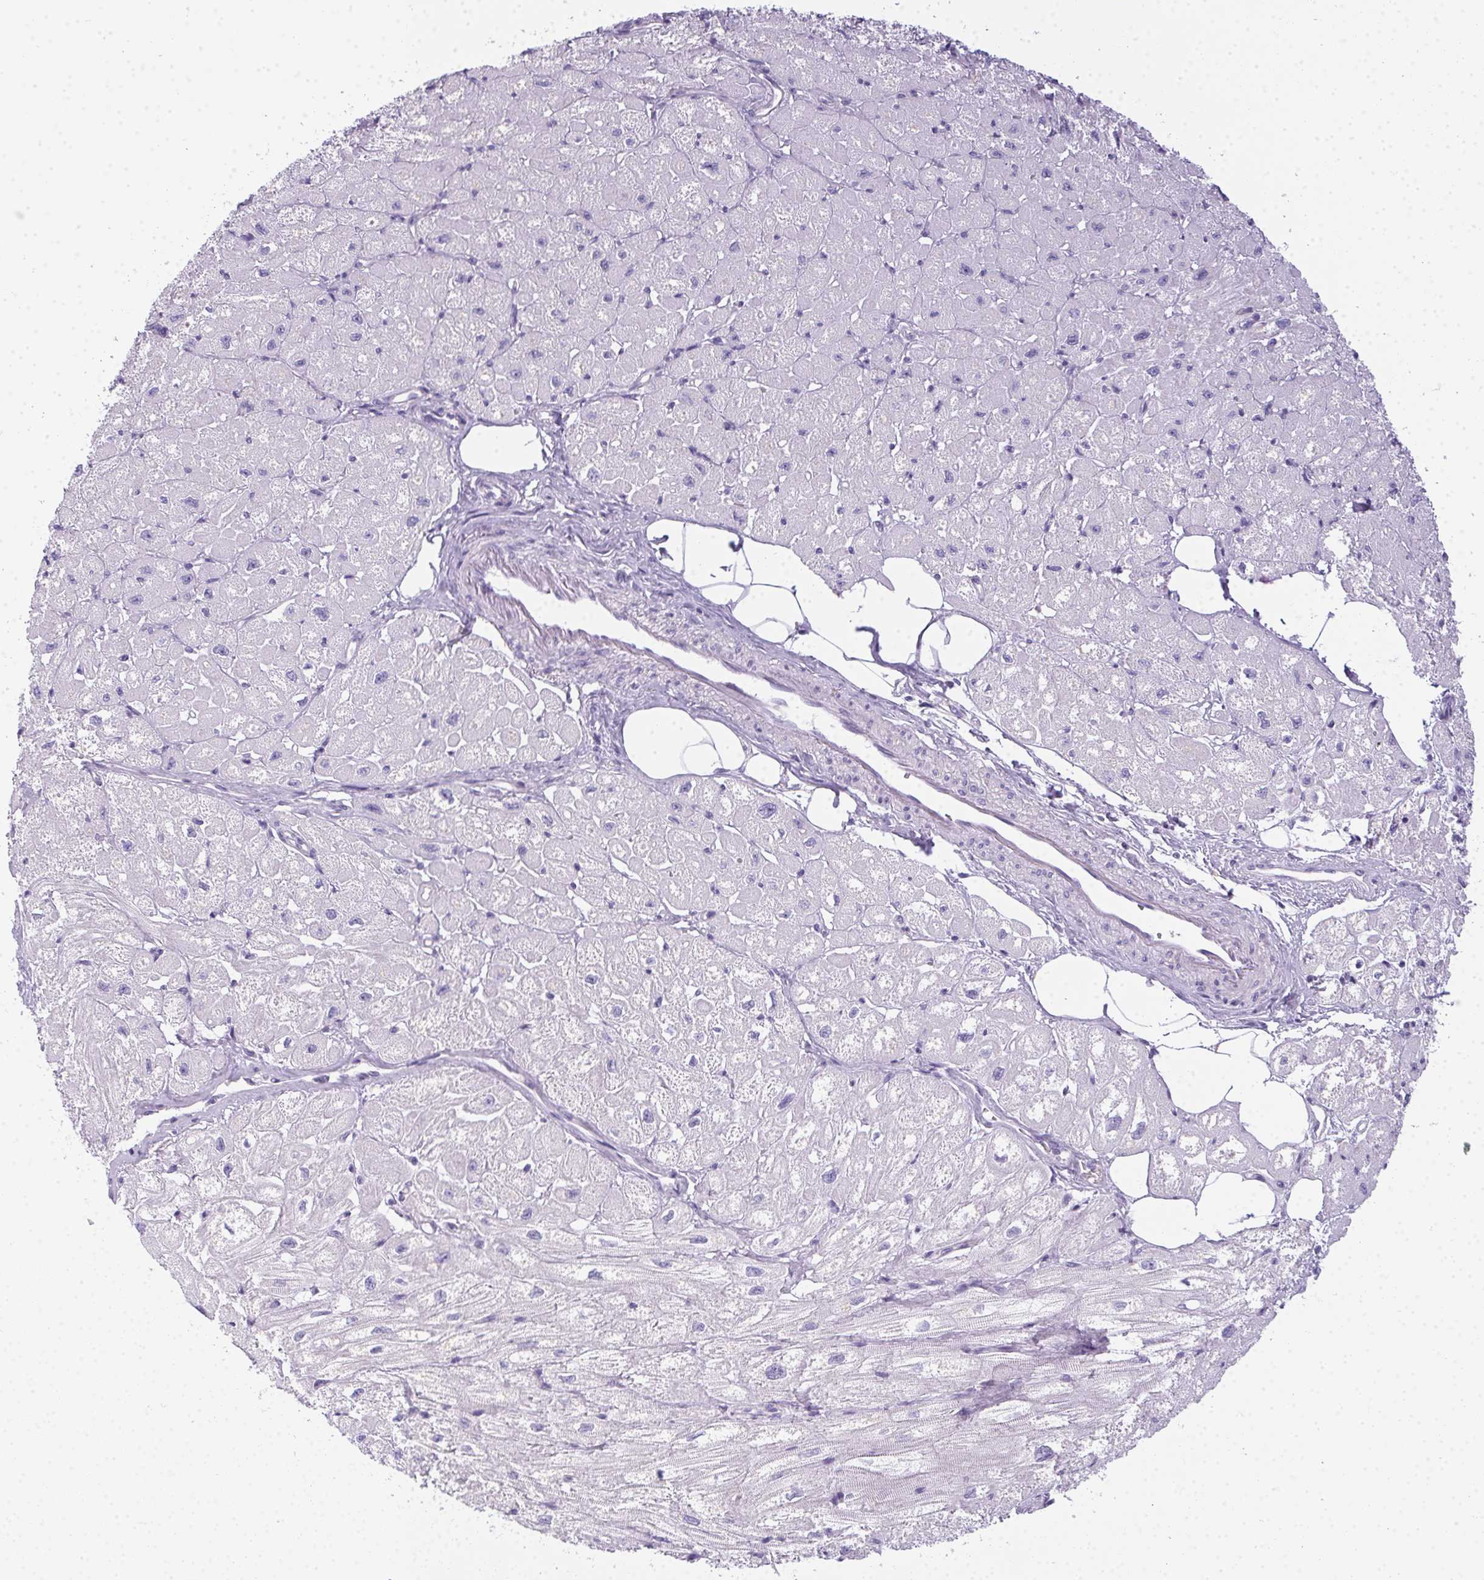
{"staining": {"intensity": "negative", "quantity": "none", "location": "none"}, "tissue": "heart muscle", "cell_type": "Cardiomyocytes", "image_type": "normal", "snomed": [{"axis": "morphology", "description": "Normal tissue, NOS"}, {"axis": "topography", "description": "Heart"}], "caption": "The photomicrograph demonstrates no staining of cardiomyocytes in unremarkable heart muscle. Brightfield microscopy of IHC stained with DAB (3,3'-diaminobenzidine) (brown) and hematoxylin (blue), captured at high magnification.", "gene": "SLC17A7", "patient": {"sex": "female", "age": 62}}